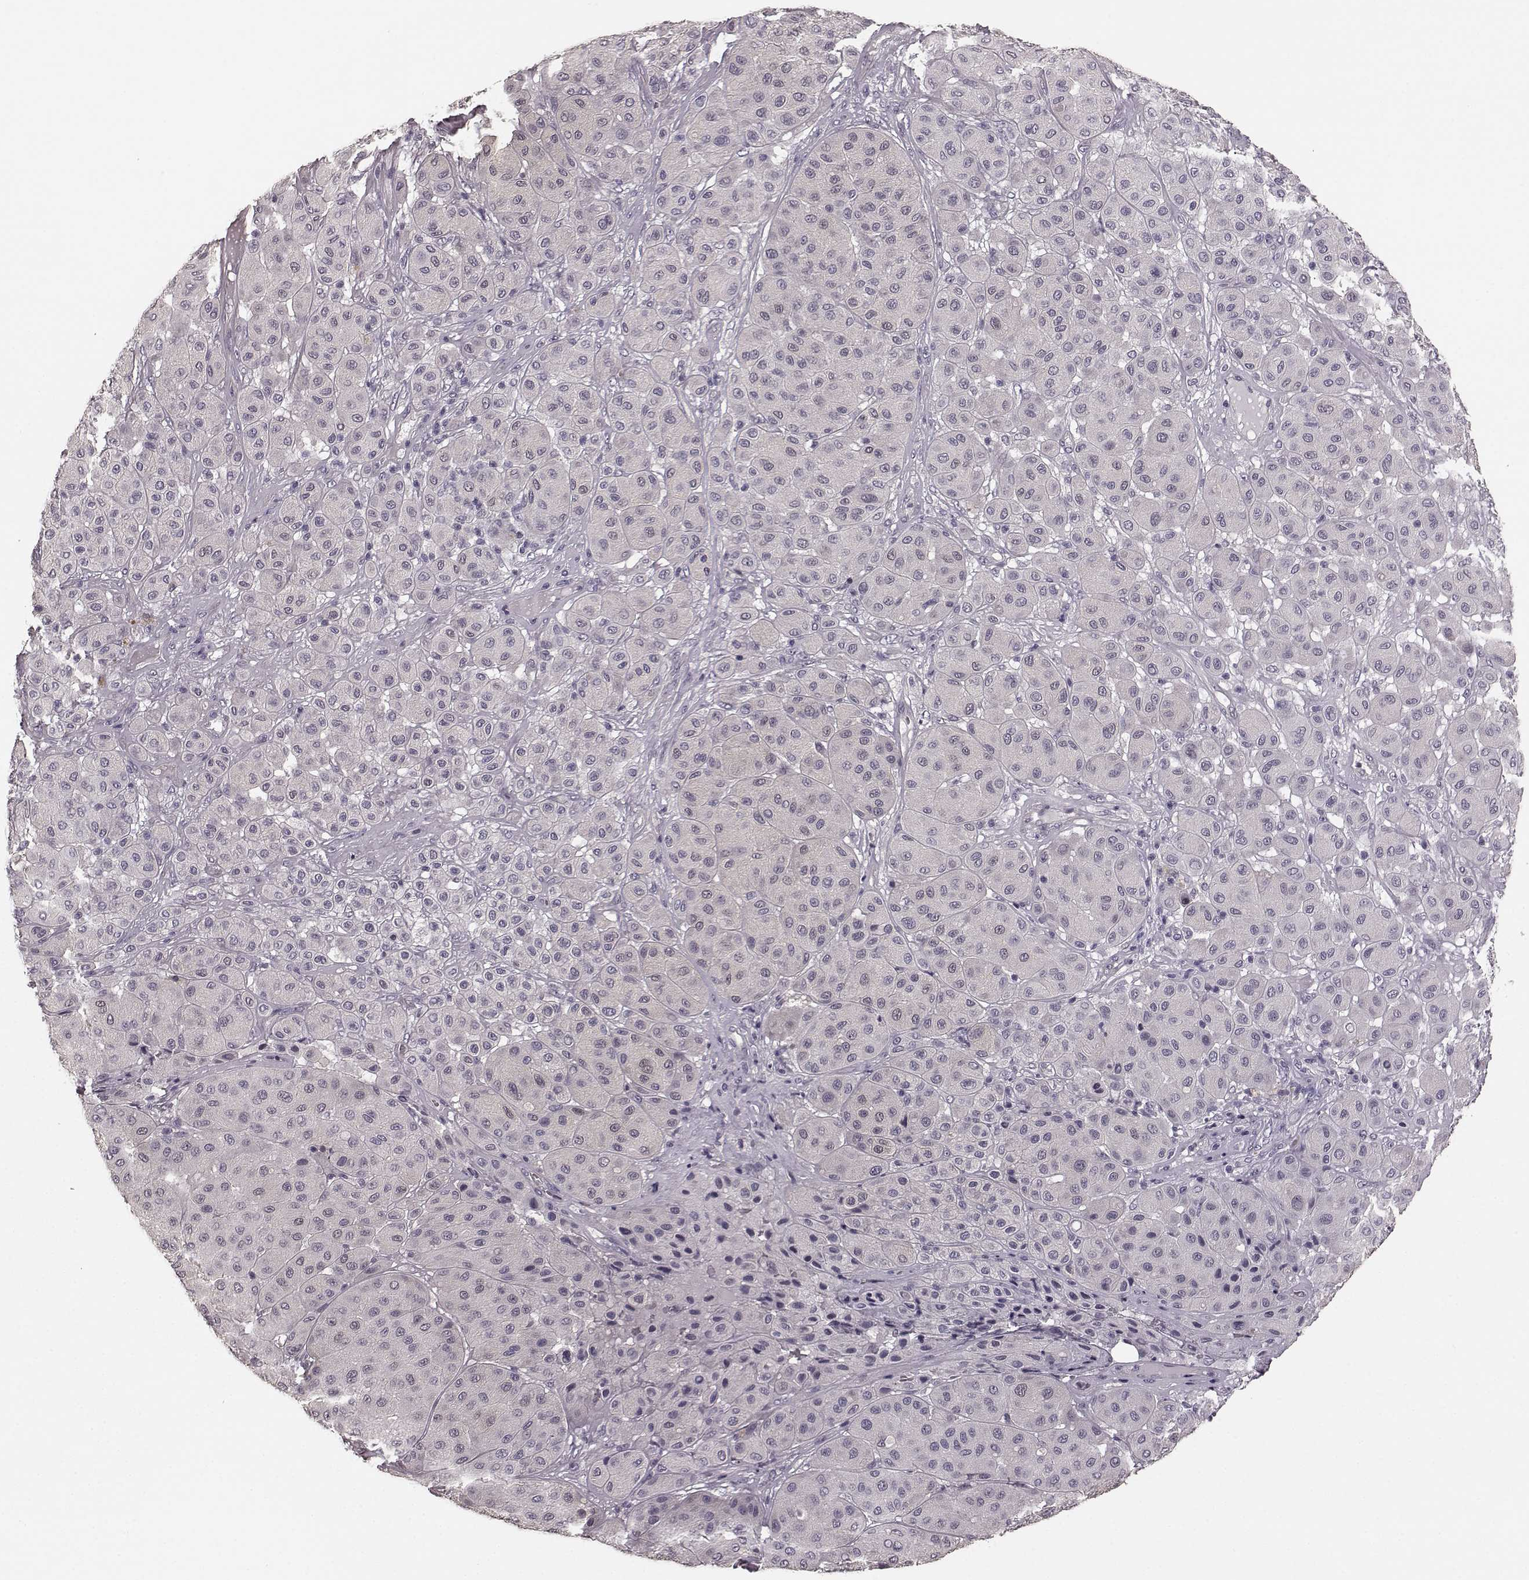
{"staining": {"intensity": "negative", "quantity": "none", "location": "none"}, "tissue": "melanoma", "cell_type": "Tumor cells", "image_type": "cancer", "snomed": [{"axis": "morphology", "description": "Malignant melanoma, Metastatic site"}, {"axis": "topography", "description": "Smooth muscle"}], "caption": "IHC of human melanoma shows no staining in tumor cells.", "gene": "RIT2", "patient": {"sex": "male", "age": 41}}